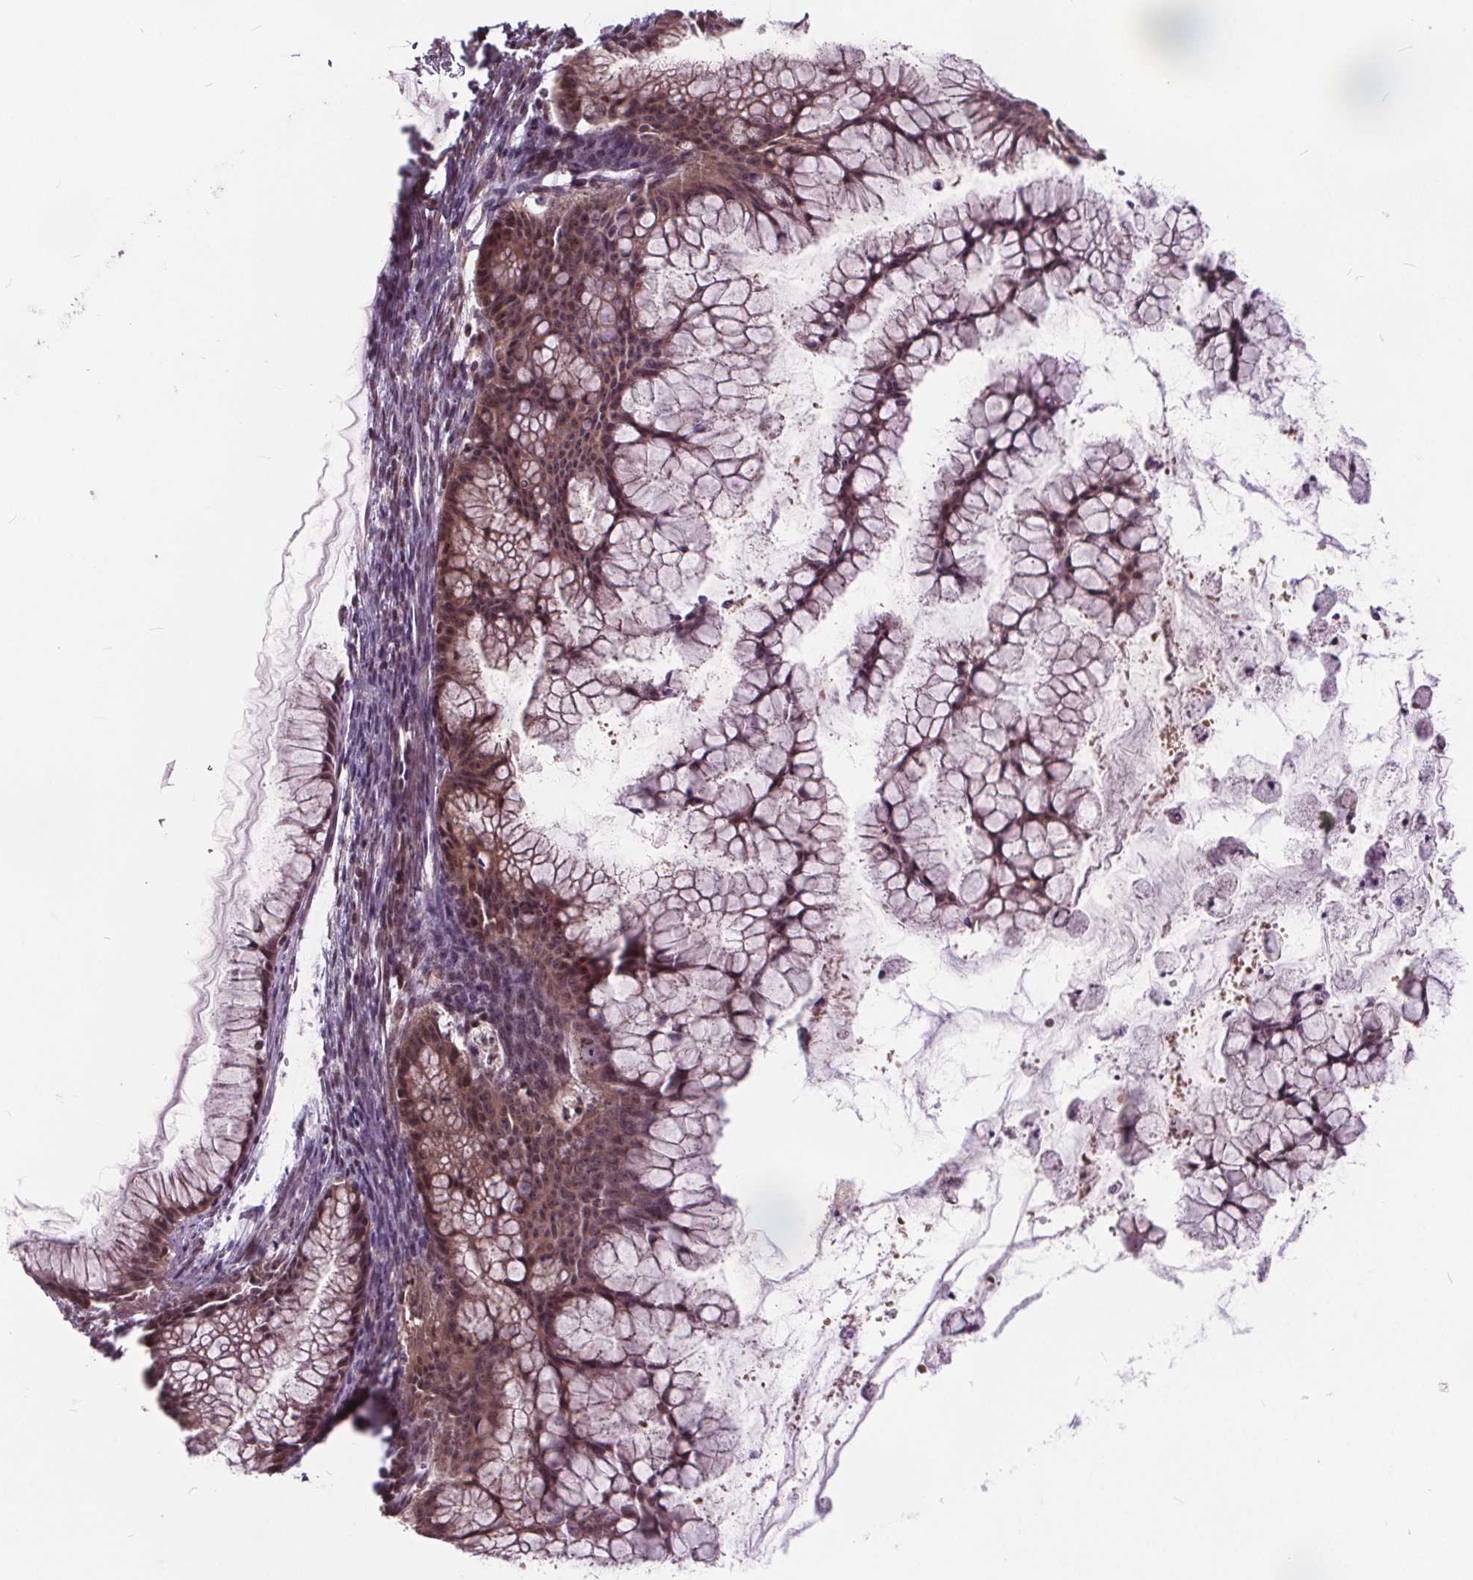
{"staining": {"intensity": "moderate", "quantity": ">75%", "location": "cytoplasmic/membranous,nuclear"}, "tissue": "ovarian cancer", "cell_type": "Tumor cells", "image_type": "cancer", "snomed": [{"axis": "morphology", "description": "Cystadenocarcinoma, mucinous, NOS"}, {"axis": "topography", "description": "Ovary"}], "caption": "There is medium levels of moderate cytoplasmic/membranous and nuclear positivity in tumor cells of ovarian cancer (mucinous cystadenocarcinoma), as demonstrated by immunohistochemical staining (brown color).", "gene": "HIF1AN", "patient": {"sex": "female", "age": 41}}